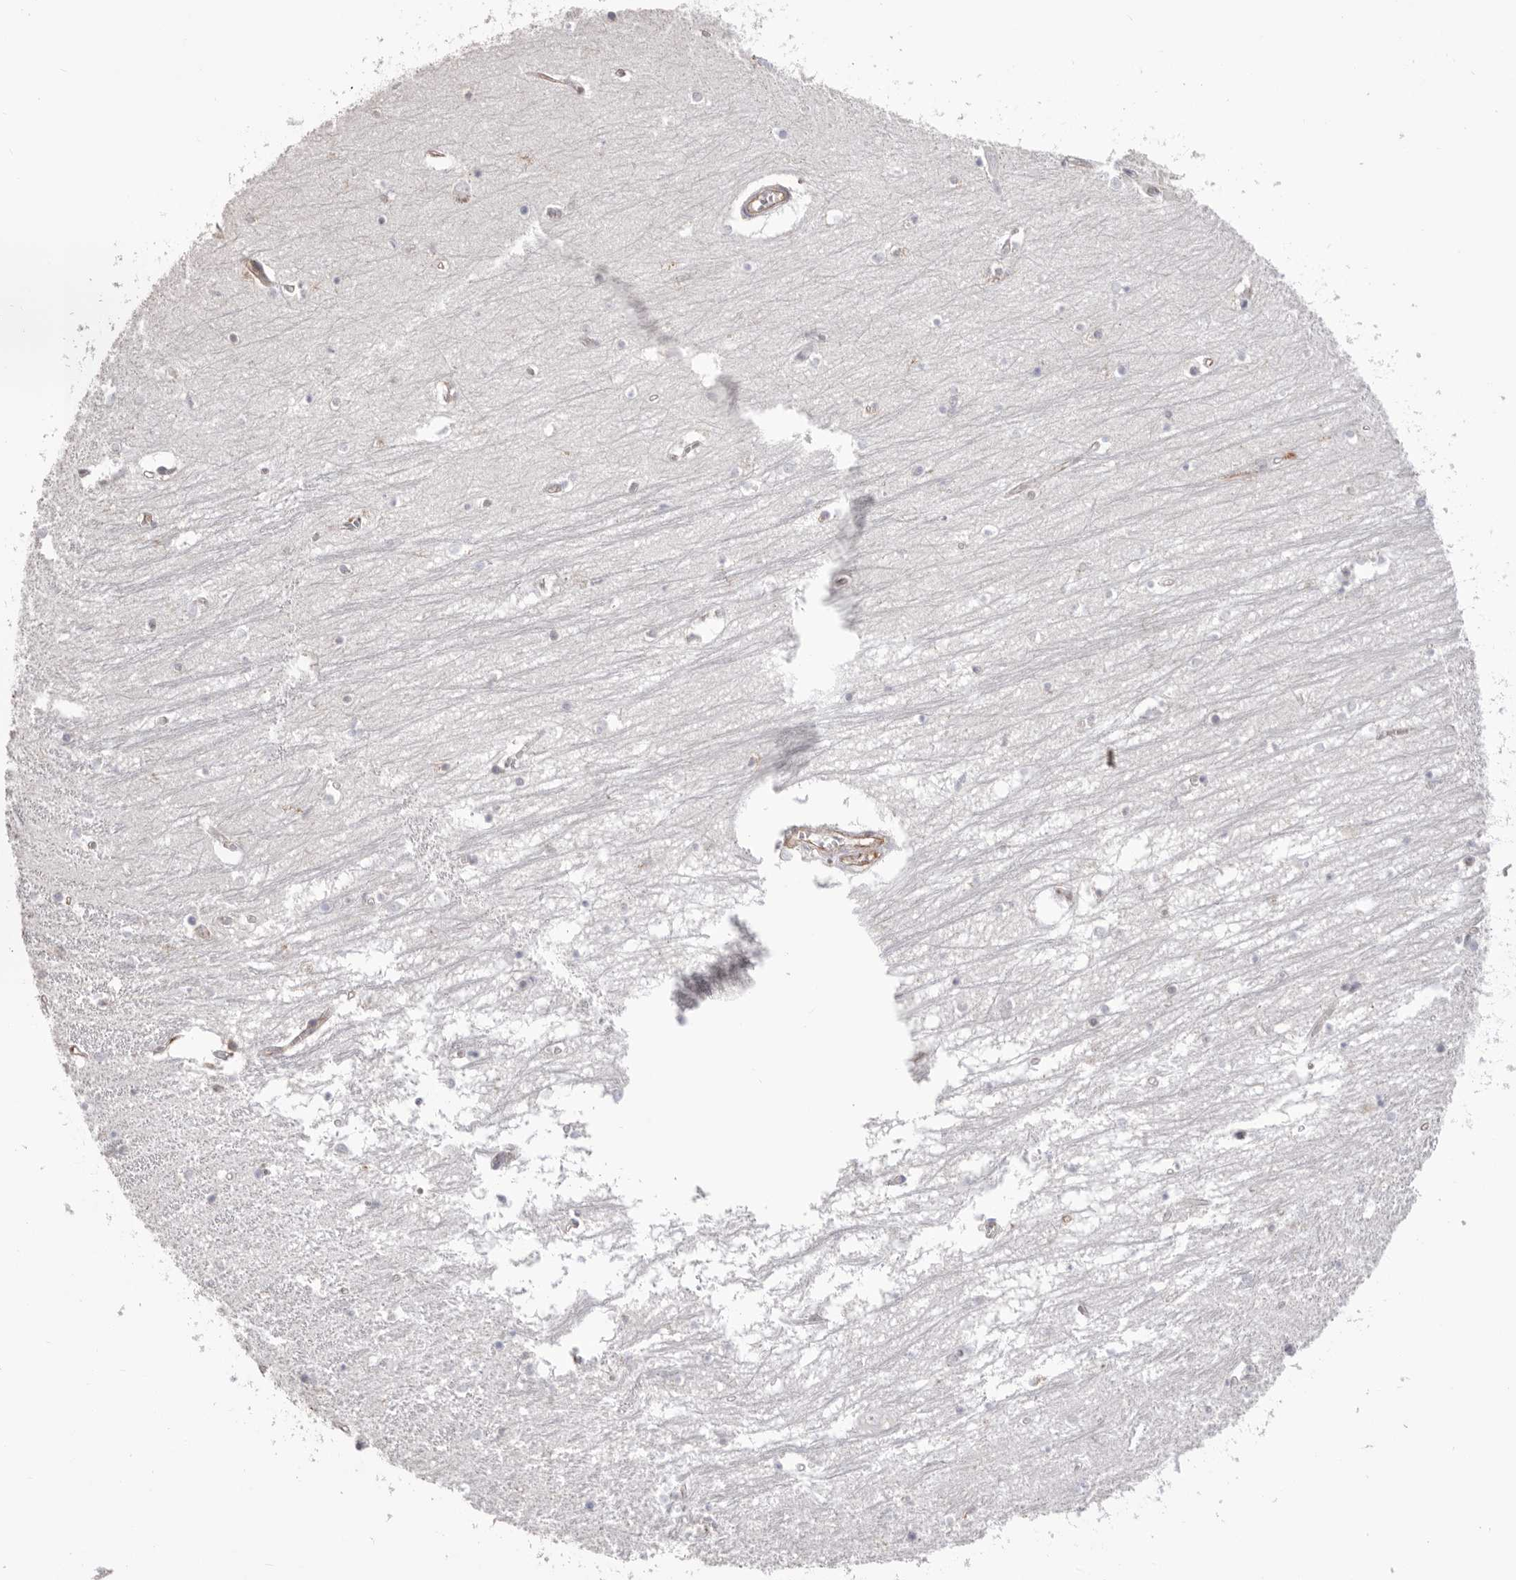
{"staining": {"intensity": "moderate", "quantity": "<25%", "location": "cytoplasmic/membranous"}, "tissue": "hippocampus", "cell_type": "Glial cells", "image_type": "normal", "snomed": [{"axis": "morphology", "description": "Normal tissue, NOS"}, {"axis": "topography", "description": "Hippocampus"}], "caption": "This micrograph reveals IHC staining of unremarkable human hippocampus, with low moderate cytoplasmic/membranous positivity in approximately <25% of glial cells.", "gene": "SERBP1", "patient": {"sex": "male", "age": 70}}